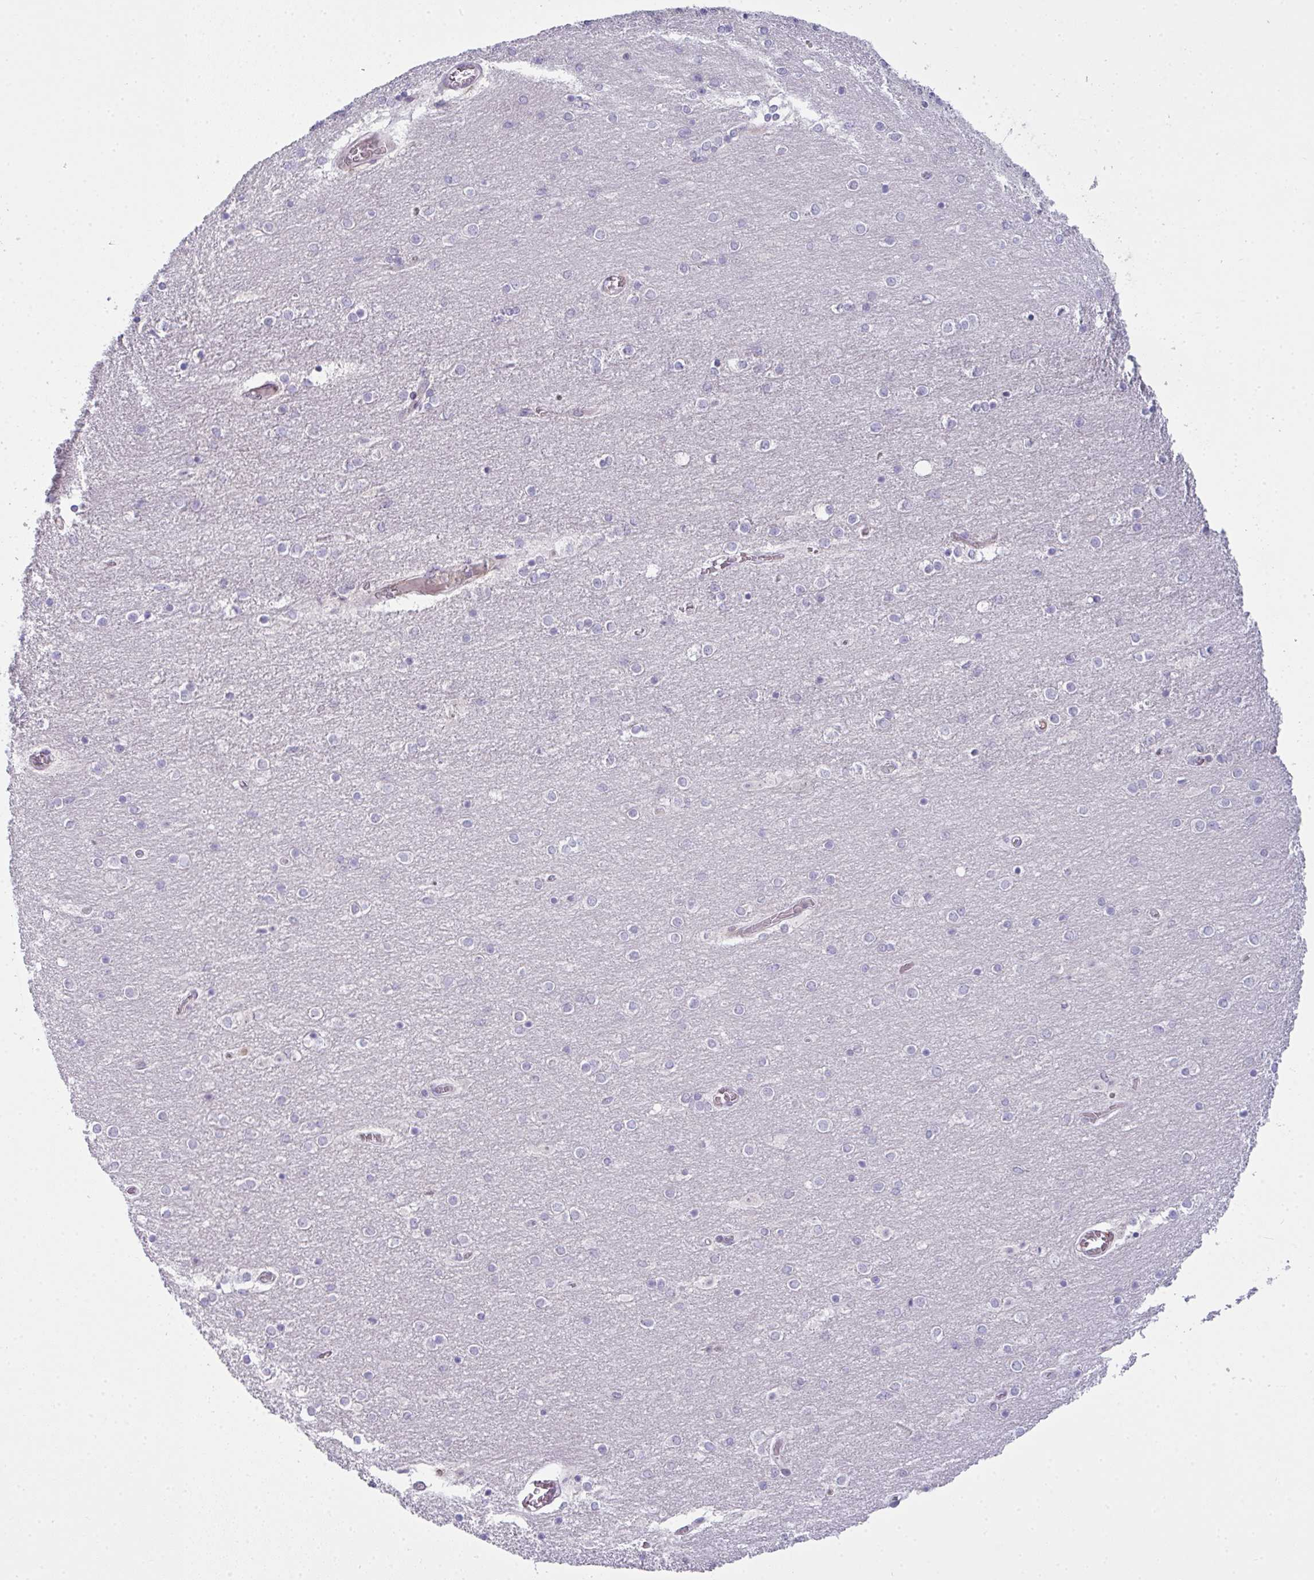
{"staining": {"intensity": "negative", "quantity": "none", "location": "none"}, "tissue": "cerebellum", "cell_type": "Cells in granular layer", "image_type": "normal", "snomed": [{"axis": "morphology", "description": "Normal tissue, NOS"}, {"axis": "topography", "description": "Cerebellum"}], "caption": "Immunohistochemistry micrograph of benign human cerebellum stained for a protein (brown), which displays no expression in cells in granular layer.", "gene": "CD80", "patient": {"sex": "female", "age": 54}}